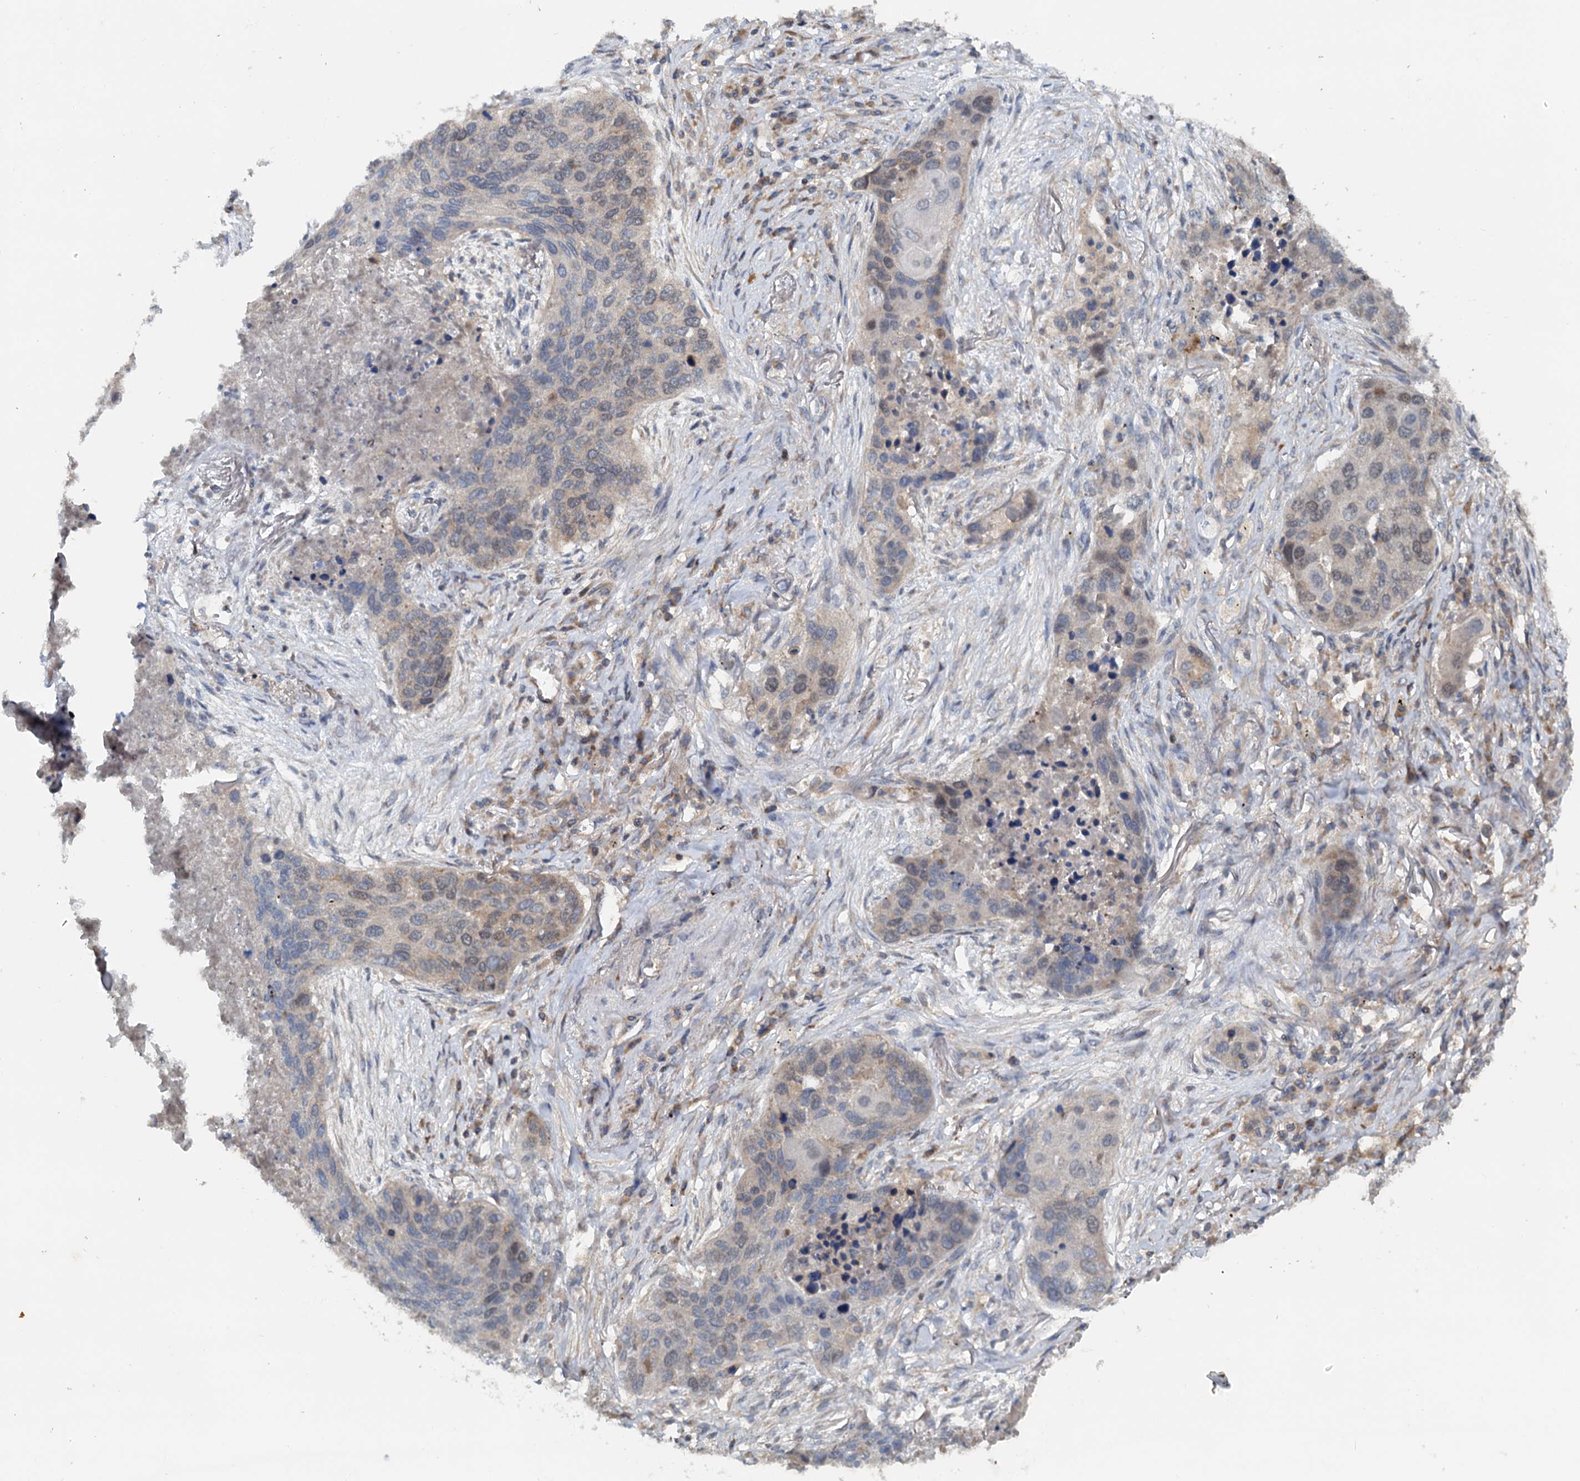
{"staining": {"intensity": "weak", "quantity": "<25%", "location": "cytoplasmic/membranous,nuclear"}, "tissue": "lung cancer", "cell_type": "Tumor cells", "image_type": "cancer", "snomed": [{"axis": "morphology", "description": "Squamous cell carcinoma, NOS"}, {"axis": "topography", "description": "Lung"}], "caption": "This is an immunohistochemistry image of lung cancer (squamous cell carcinoma). There is no expression in tumor cells.", "gene": "TEDC1", "patient": {"sex": "female", "age": 63}}